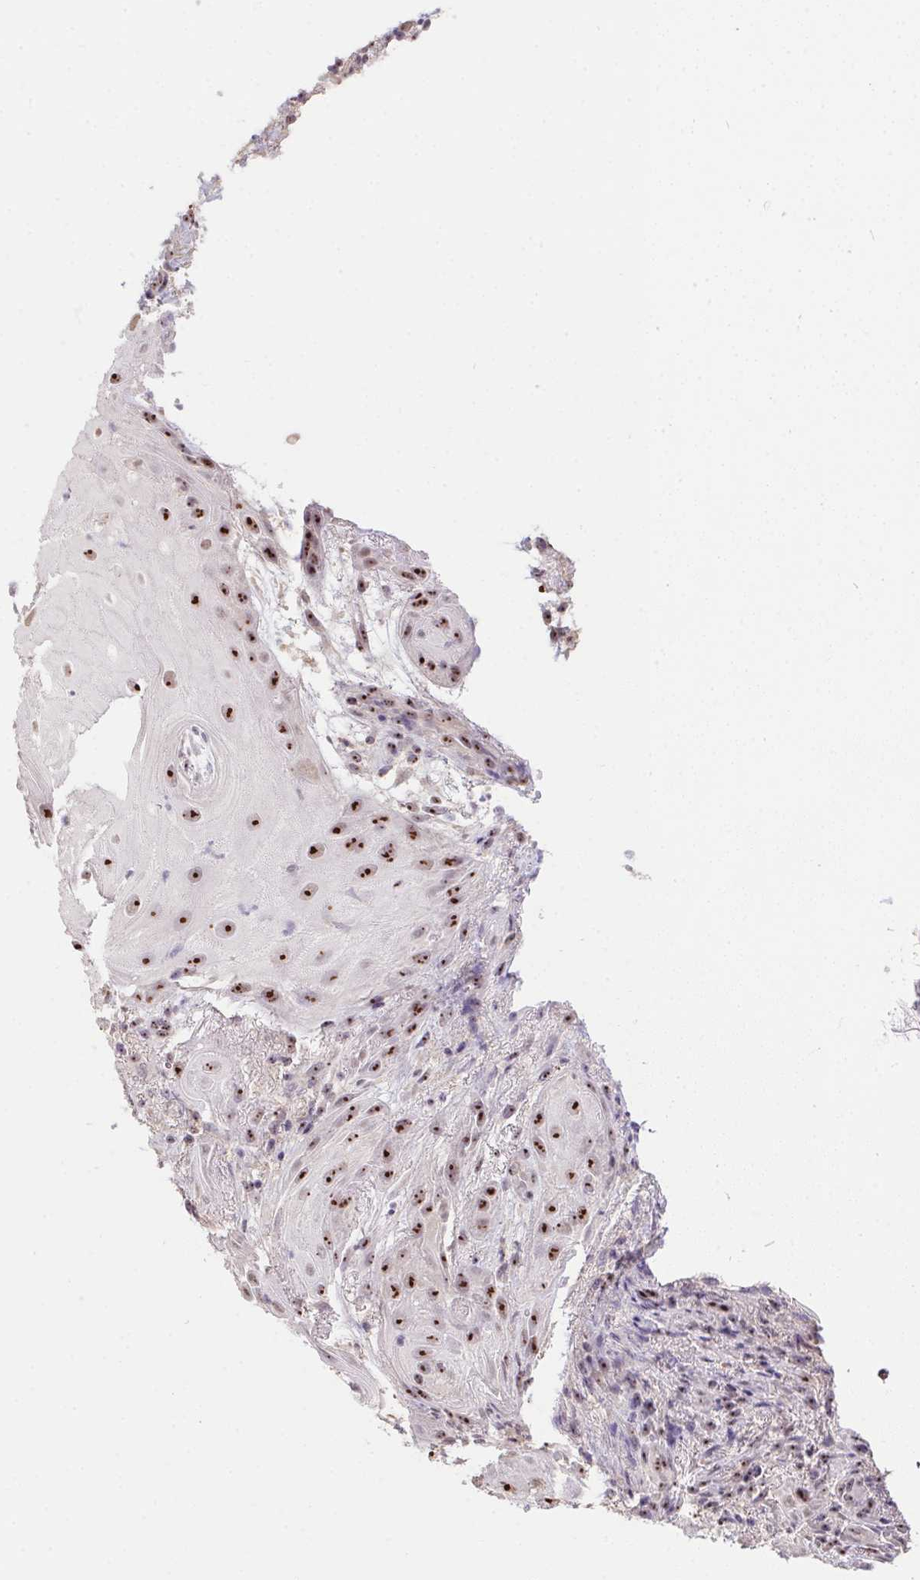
{"staining": {"intensity": "moderate", "quantity": ">75%", "location": "nuclear"}, "tissue": "skin cancer", "cell_type": "Tumor cells", "image_type": "cancer", "snomed": [{"axis": "morphology", "description": "Squamous cell carcinoma, NOS"}, {"axis": "topography", "description": "Skin"}], "caption": "Immunohistochemistry (IHC) staining of skin cancer (squamous cell carcinoma), which shows medium levels of moderate nuclear positivity in approximately >75% of tumor cells indicating moderate nuclear protein expression. The staining was performed using DAB (brown) for protein detection and nuclei were counterstained in hematoxylin (blue).", "gene": "BATF2", "patient": {"sex": "male", "age": 62}}